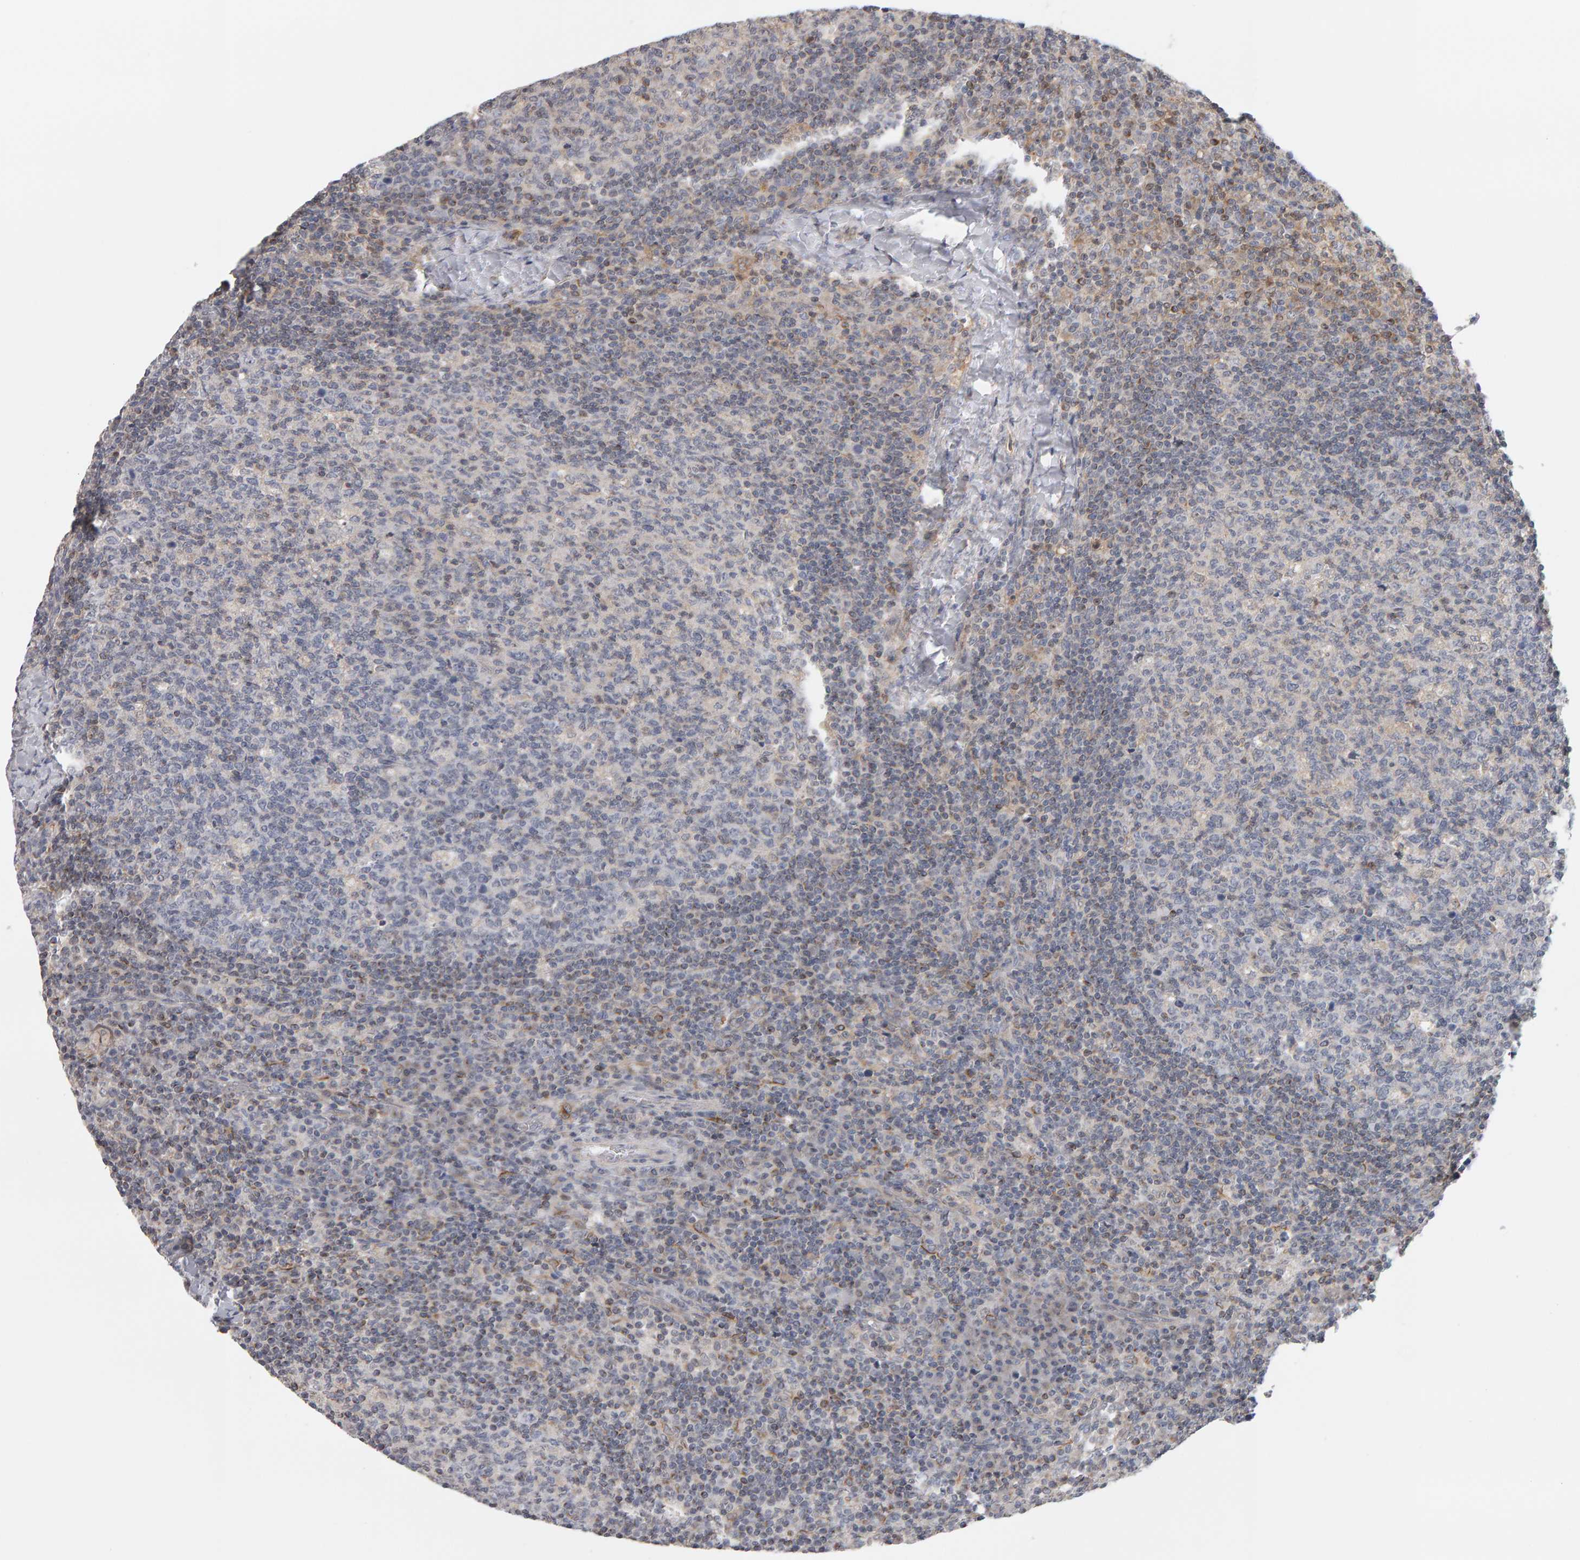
{"staining": {"intensity": "weak", "quantity": "<25%", "location": "cytoplasmic/membranous"}, "tissue": "lymph node", "cell_type": "Germinal center cells", "image_type": "normal", "snomed": [{"axis": "morphology", "description": "Normal tissue, NOS"}, {"axis": "morphology", "description": "Inflammation, NOS"}, {"axis": "topography", "description": "Lymph node"}], "caption": "This is an IHC micrograph of normal human lymph node. There is no expression in germinal center cells.", "gene": "MSRA", "patient": {"sex": "male", "age": 55}}